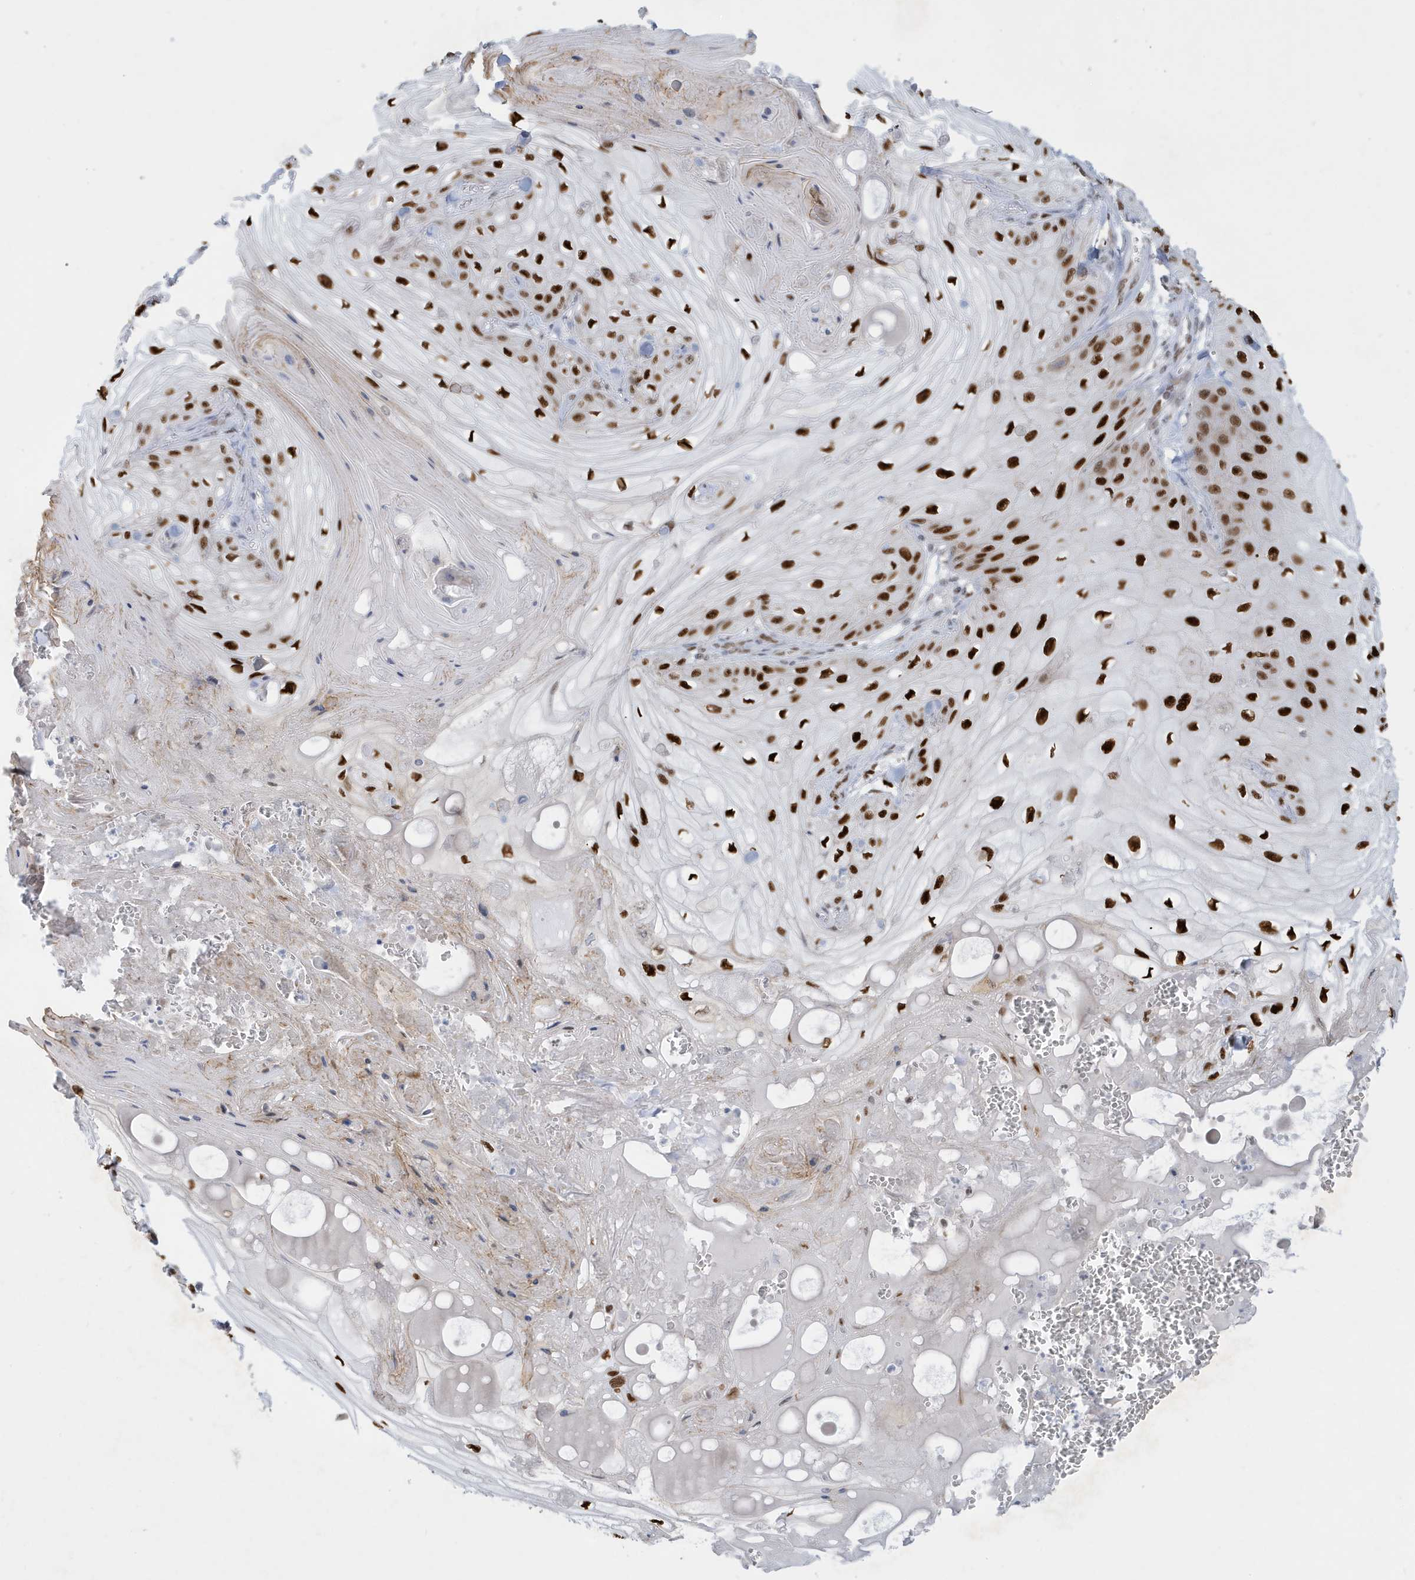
{"staining": {"intensity": "strong", "quantity": ">75%", "location": "nuclear"}, "tissue": "skin cancer", "cell_type": "Tumor cells", "image_type": "cancer", "snomed": [{"axis": "morphology", "description": "Squamous cell carcinoma, NOS"}, {"axis": "topography", "description": "Skin"}], "caption": "Protein staining reveals strong nuclear staining in about >75% of tumor cells in squamous cell carcinoma (skin). Using DAB (3,3'-diaminobenzidine) (brown) and hematoxylin (blue) stains, captured at high magnification using brightfield microscopy.", "gene": "PCYT1A", "patient": {"sex": "male", "age": 74}}